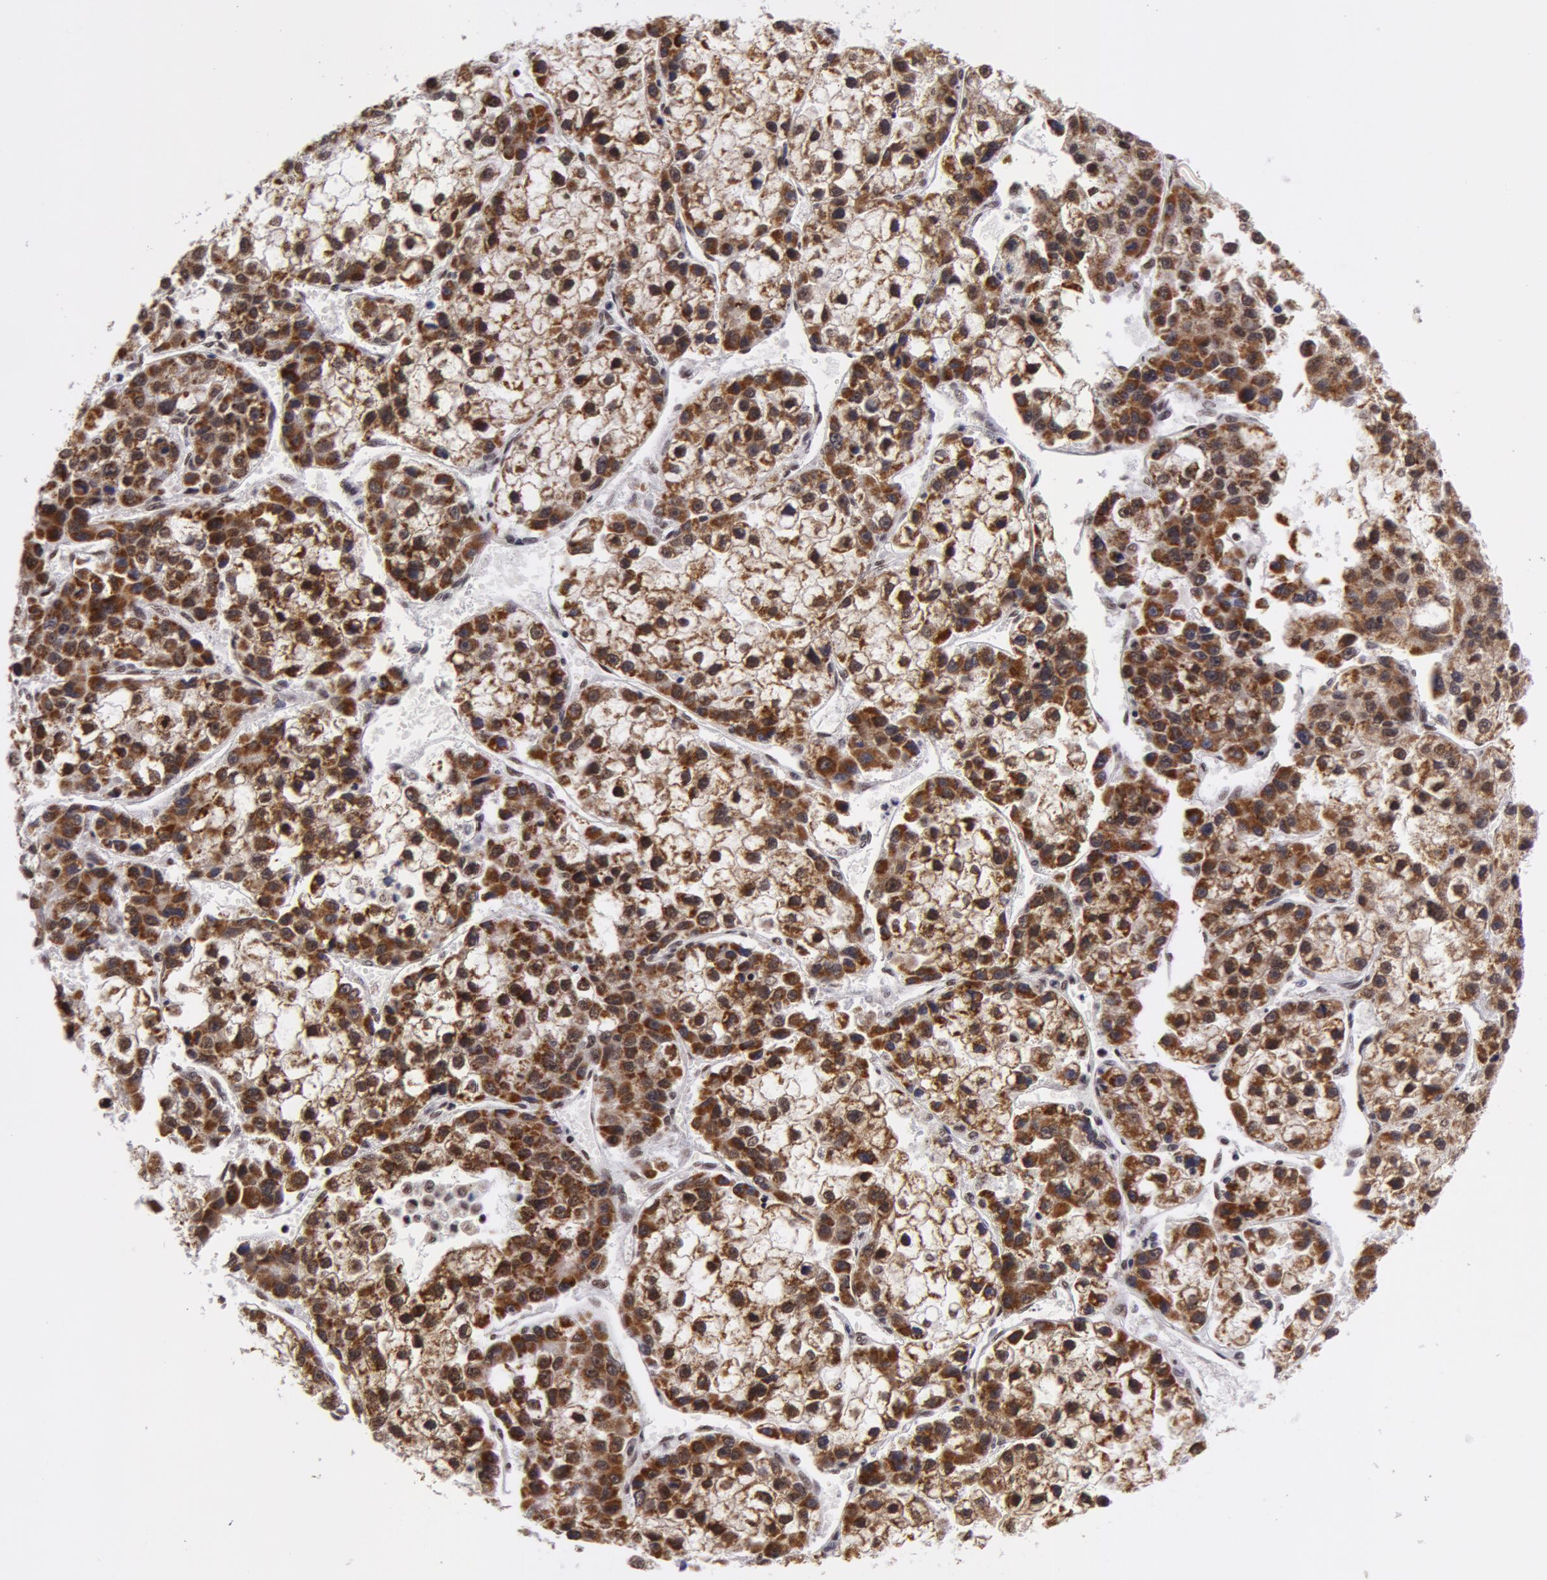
{"staining": {"intensity": "strong", "quantity": ">75%", "location": "cytoplasmic/membranous"}, "tissue": "liver cancer", "cell_type": "Tumor cells", "image_type": "cancer", "snomed": [{"axis": "morphology", "description": "Carcinoma, Hepatocellular, NOS"}, {"axis": "topography", "description": "Liver"}], "caption": "Hepatocellular carcinoma (liver) was stained to show a protein in brown. There is high levels of strong cytoplasmic/membranous staining in about >75% of tumor cells.", "gene": "VRTN", "patient": {"sex": "female", "age": 66}}